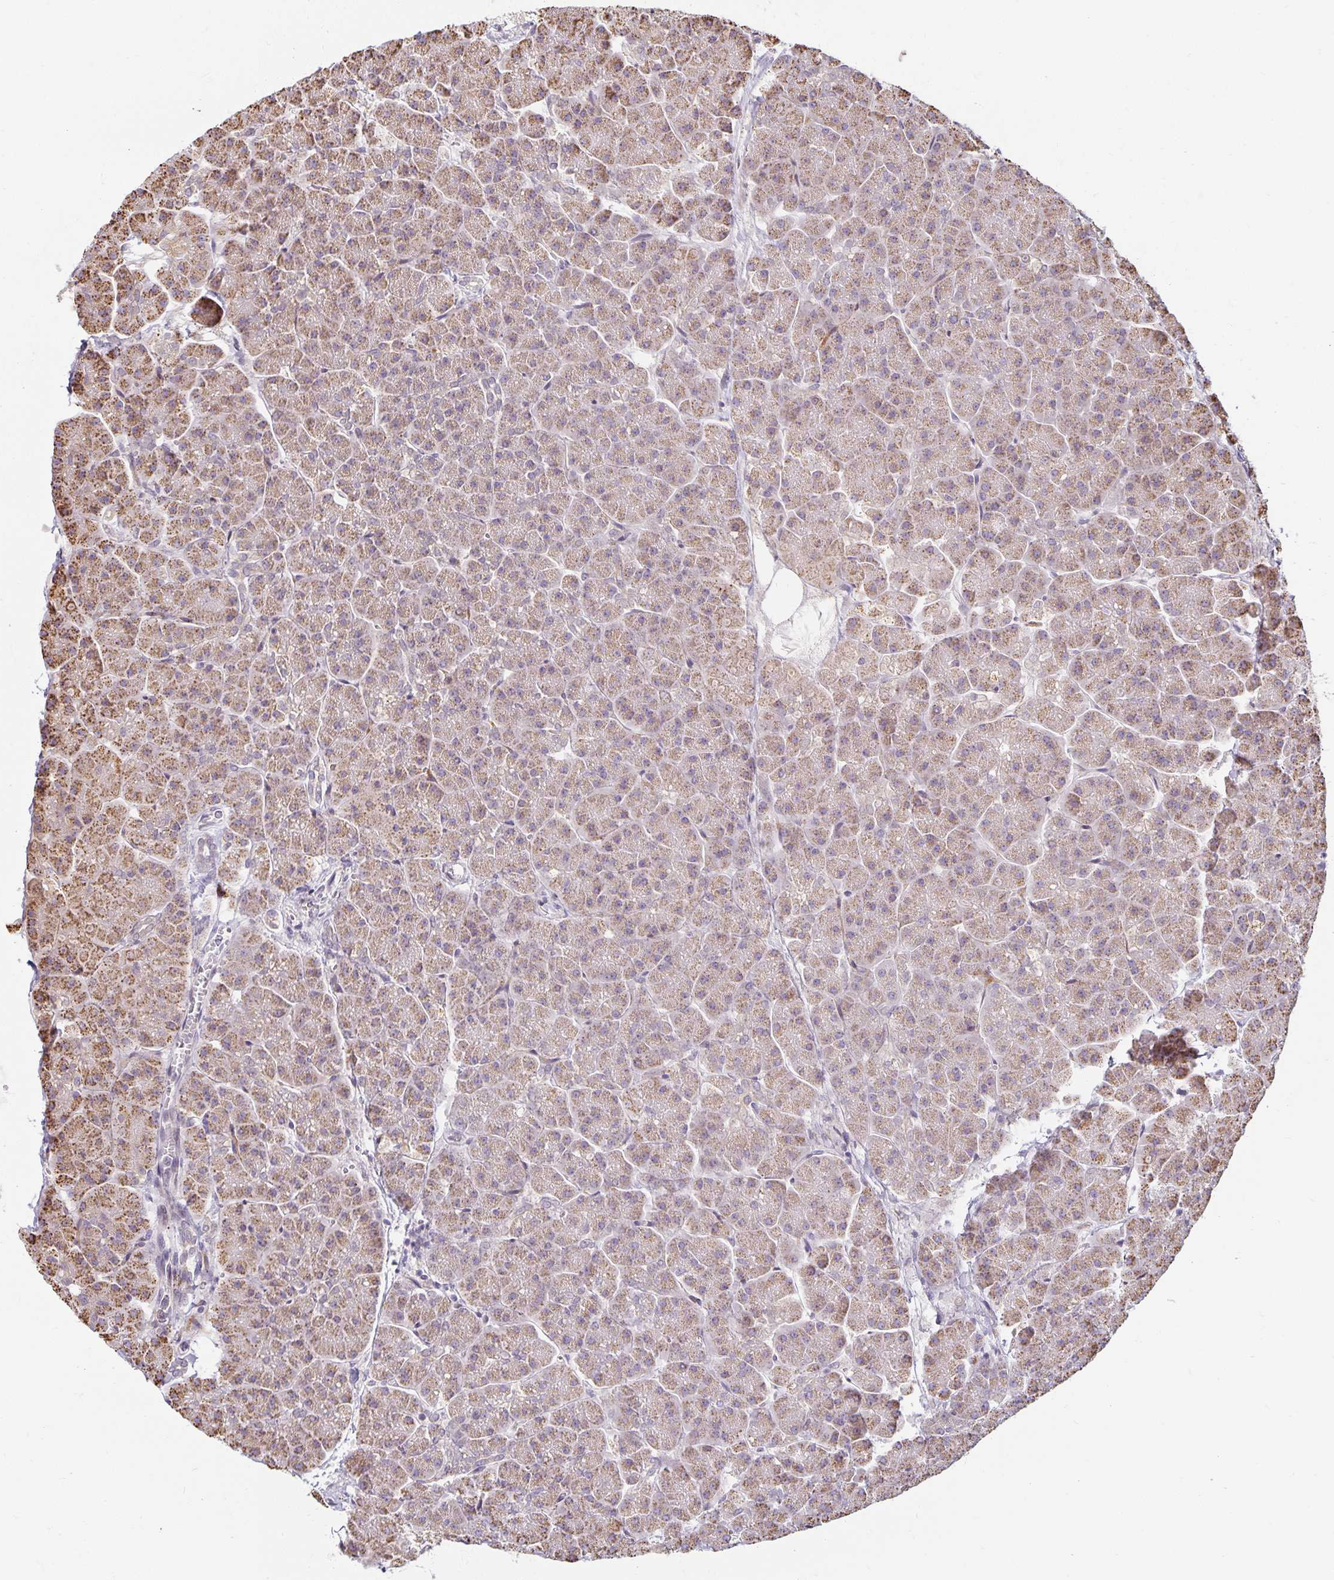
{"staining": {"intensity": "moderate", "quantity": "25%-75%", "location": "cytoplasmic/membranous"}, "tissue": "pancreas", "cell_type": "Exocrine glandular cells", "image_type": "normal", "snomed": [{"axis": "morphology", "description": "Normal tissue, NOS"}, {"axis": "topography", "description": "Pancreas"}, {"axis": "topography", "description": "Peripheral nerve tissue"}], "caption": "This is a micrograph of immunohistochemistry (IHC) staining of benign pancreas, which shows moderate positivity in the cytoplasmic/membranous of exocrine glandular cells.", "gene": "EHF", "patient": {"sex": "male", "age": 54}}